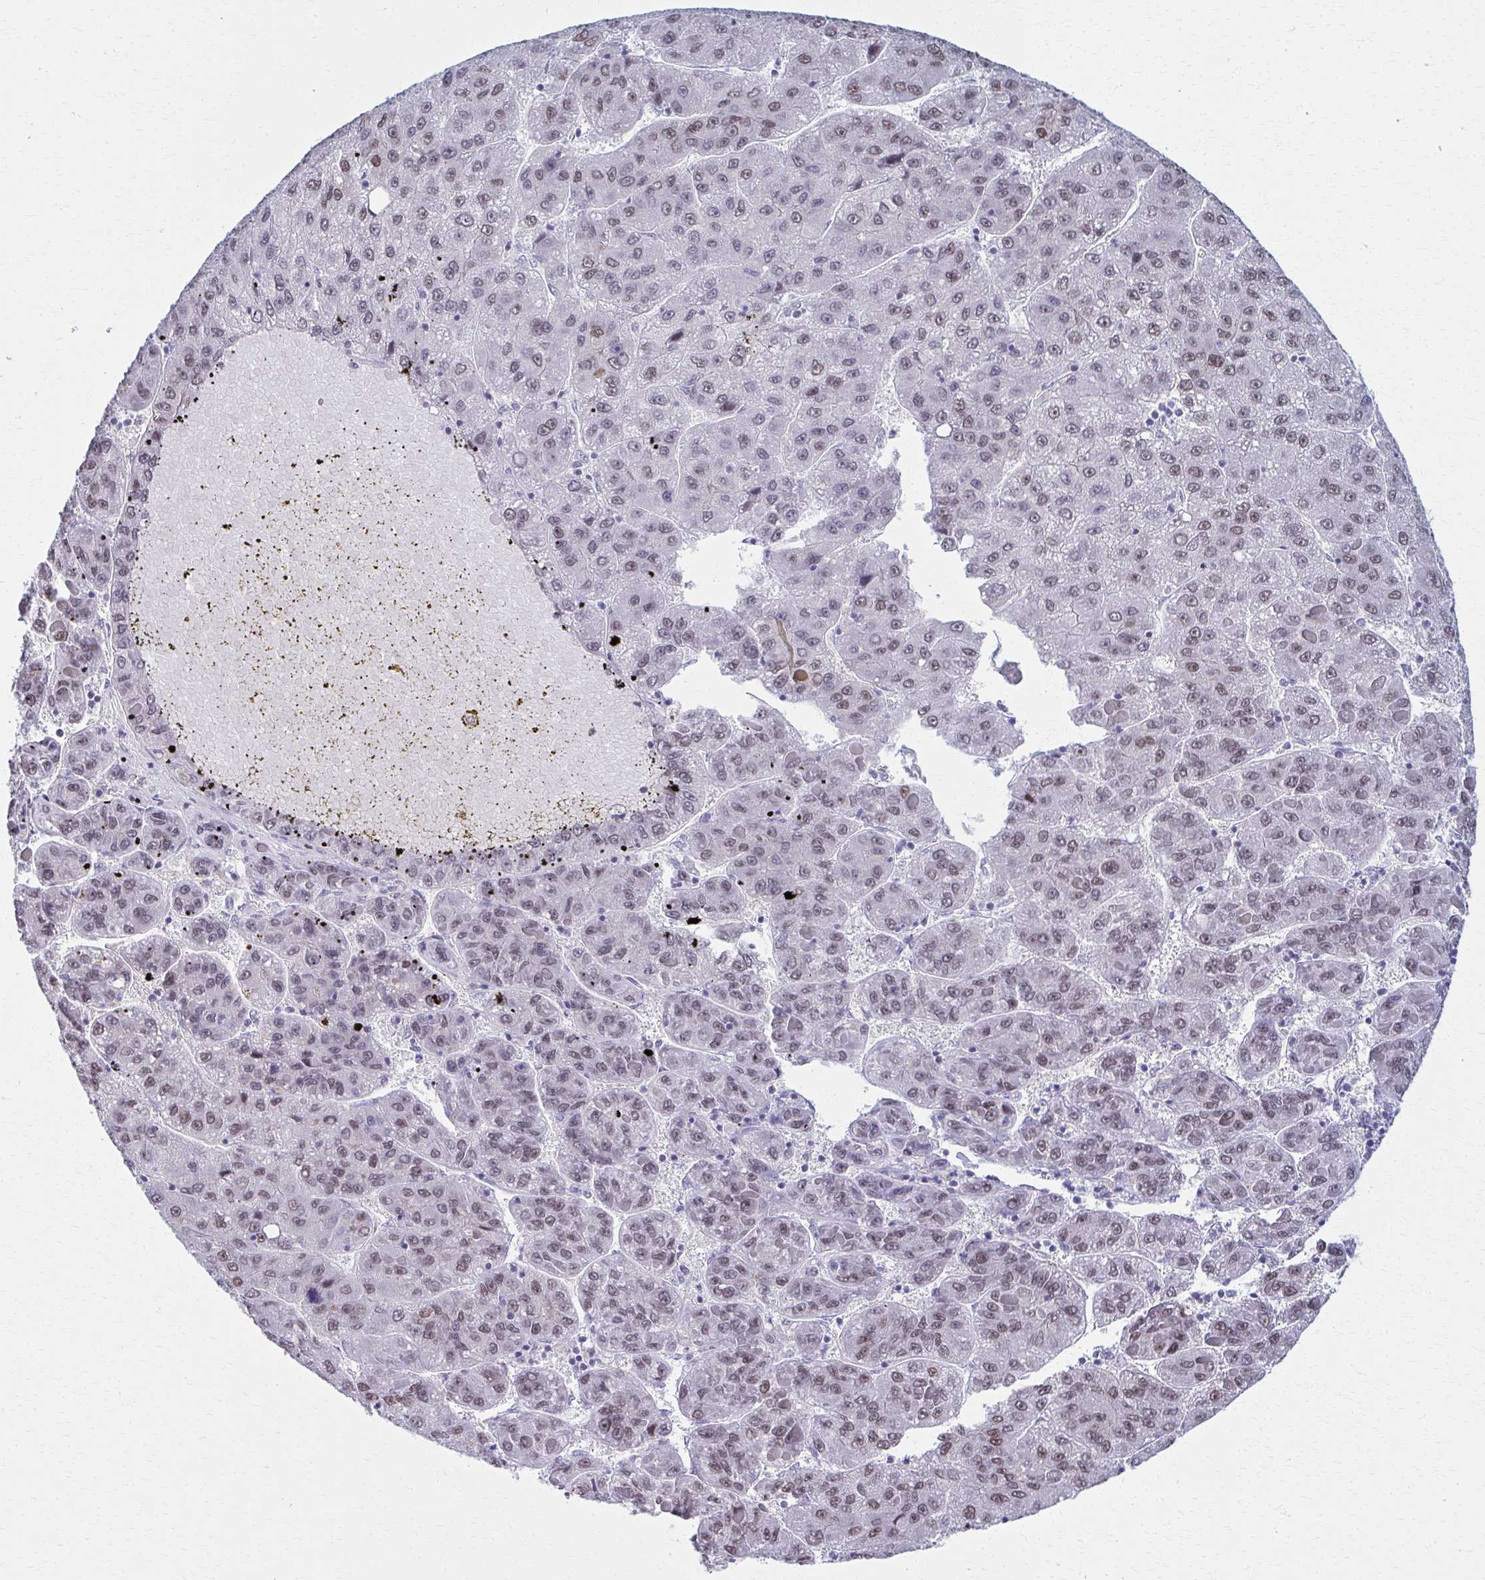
{"staining": {"intensity": "moderate", "quantity": ">75%", "location": "nuclear"}, "tissue": "liver cancer", "cell_type": "Tumor cells", "image_type": "cancer", "snomed": [{"axis": "morphology", "description": "Carcinoma, Hepatocellular, NOS"}, {"axis": "topography", "description": "Liver"}], "caption": "Protein expression analysis of human liver cancer reveals moderate nuclear expression in approximately >75% of tumor cells.", "gene": "SCLY", "patient": {"sex": "female", "age": 82}}